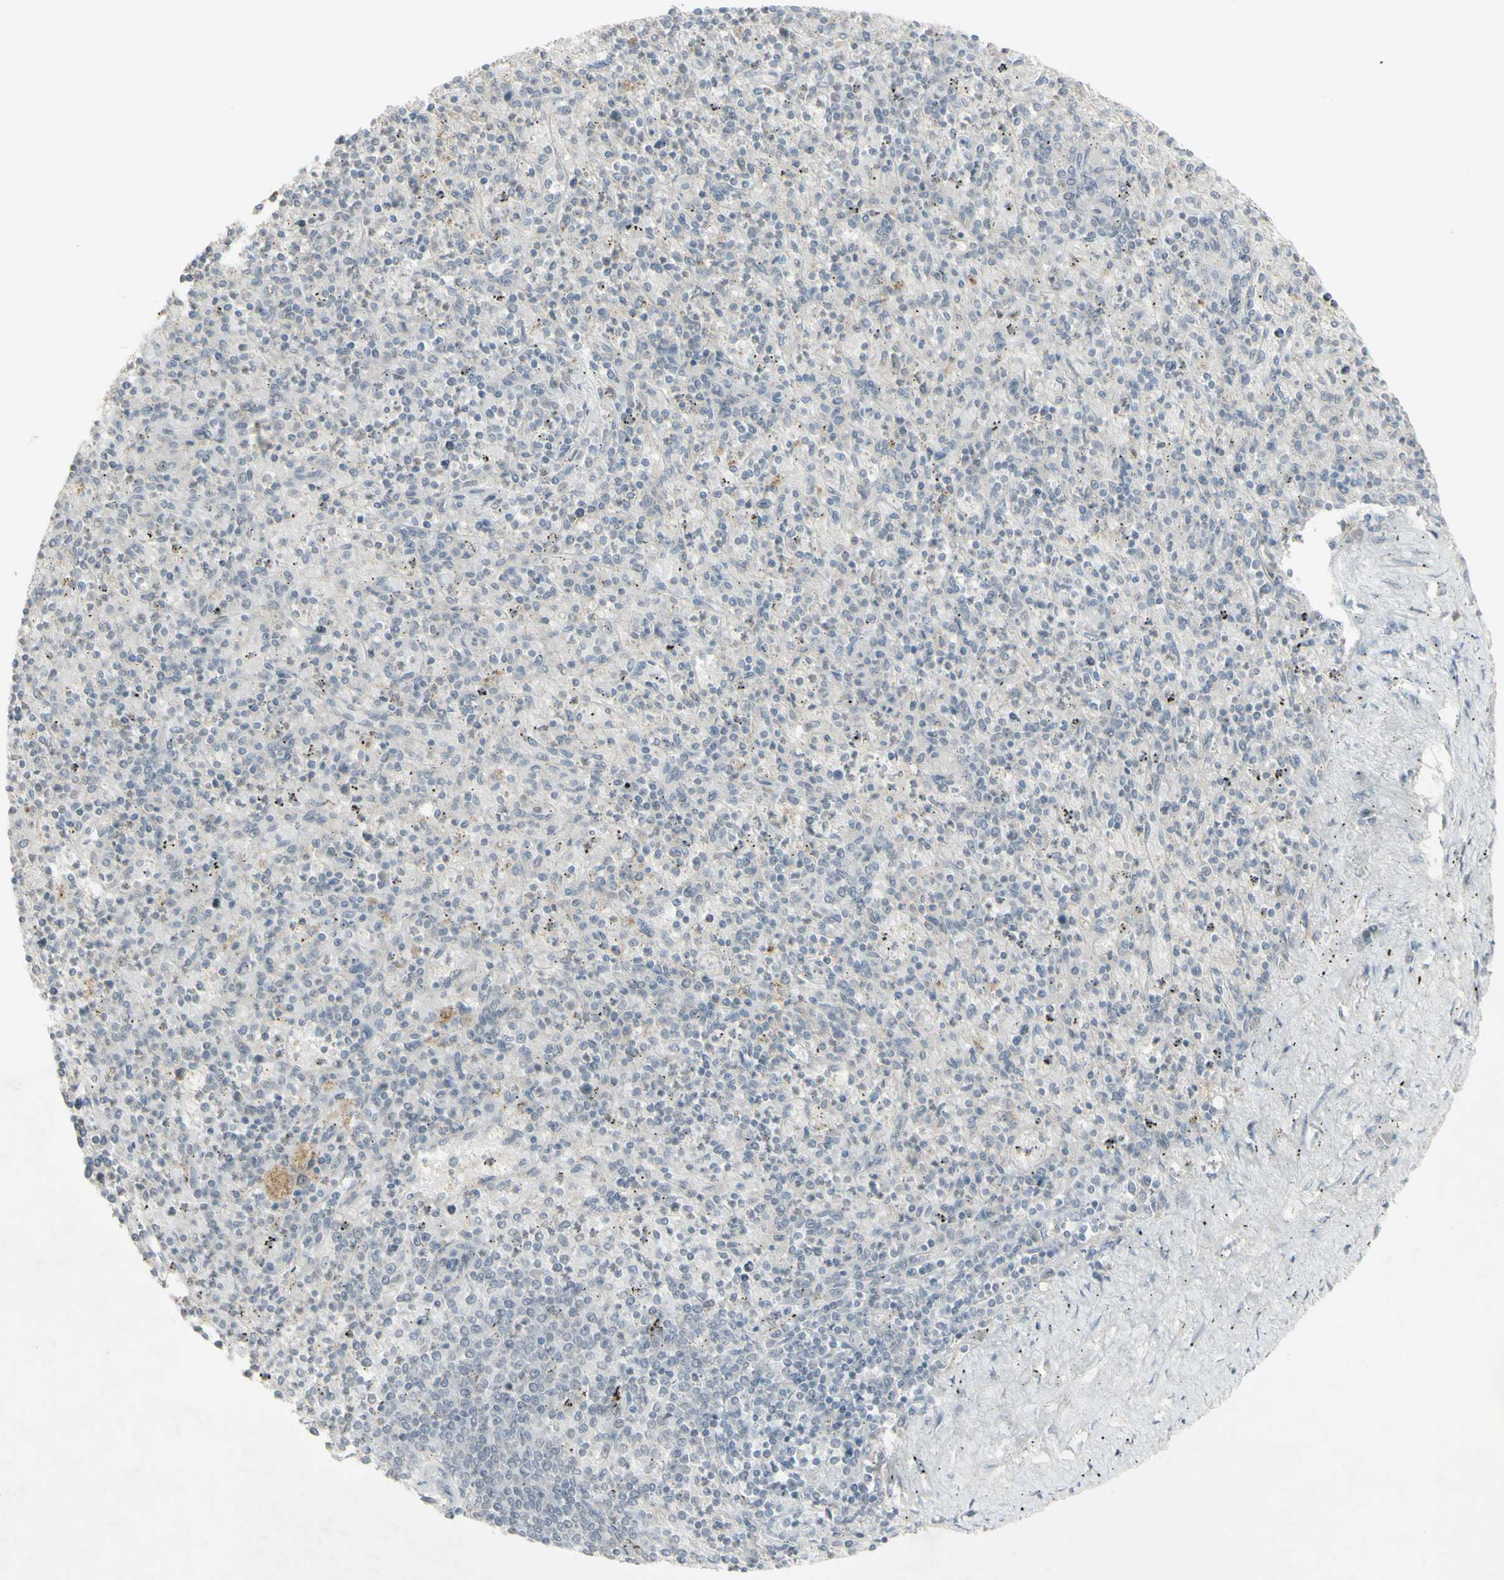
{"staining": {"intensity": "negative", "quantity": "none", "location": "none"}, "tissue": "spleen", "cell_type": "Cells in red pulp", "image_type": "normal", "snomed": [{"axis": "morphology", "description": "Normal tissue, NOS"}, {"axis": "topography", "description": "Spleen"}], "caption": "The IHC micrograph has no significant staining in cells in red pulp of spleen. Brightfield microscopy of immunohistochemistry stained with DAB (3,3'-diaminobenzidine) (brown) and hematoxylin (blue), captured at high magnification.", "gene": "C1orf116", "patient": {"sex": "male", "age": 72}}